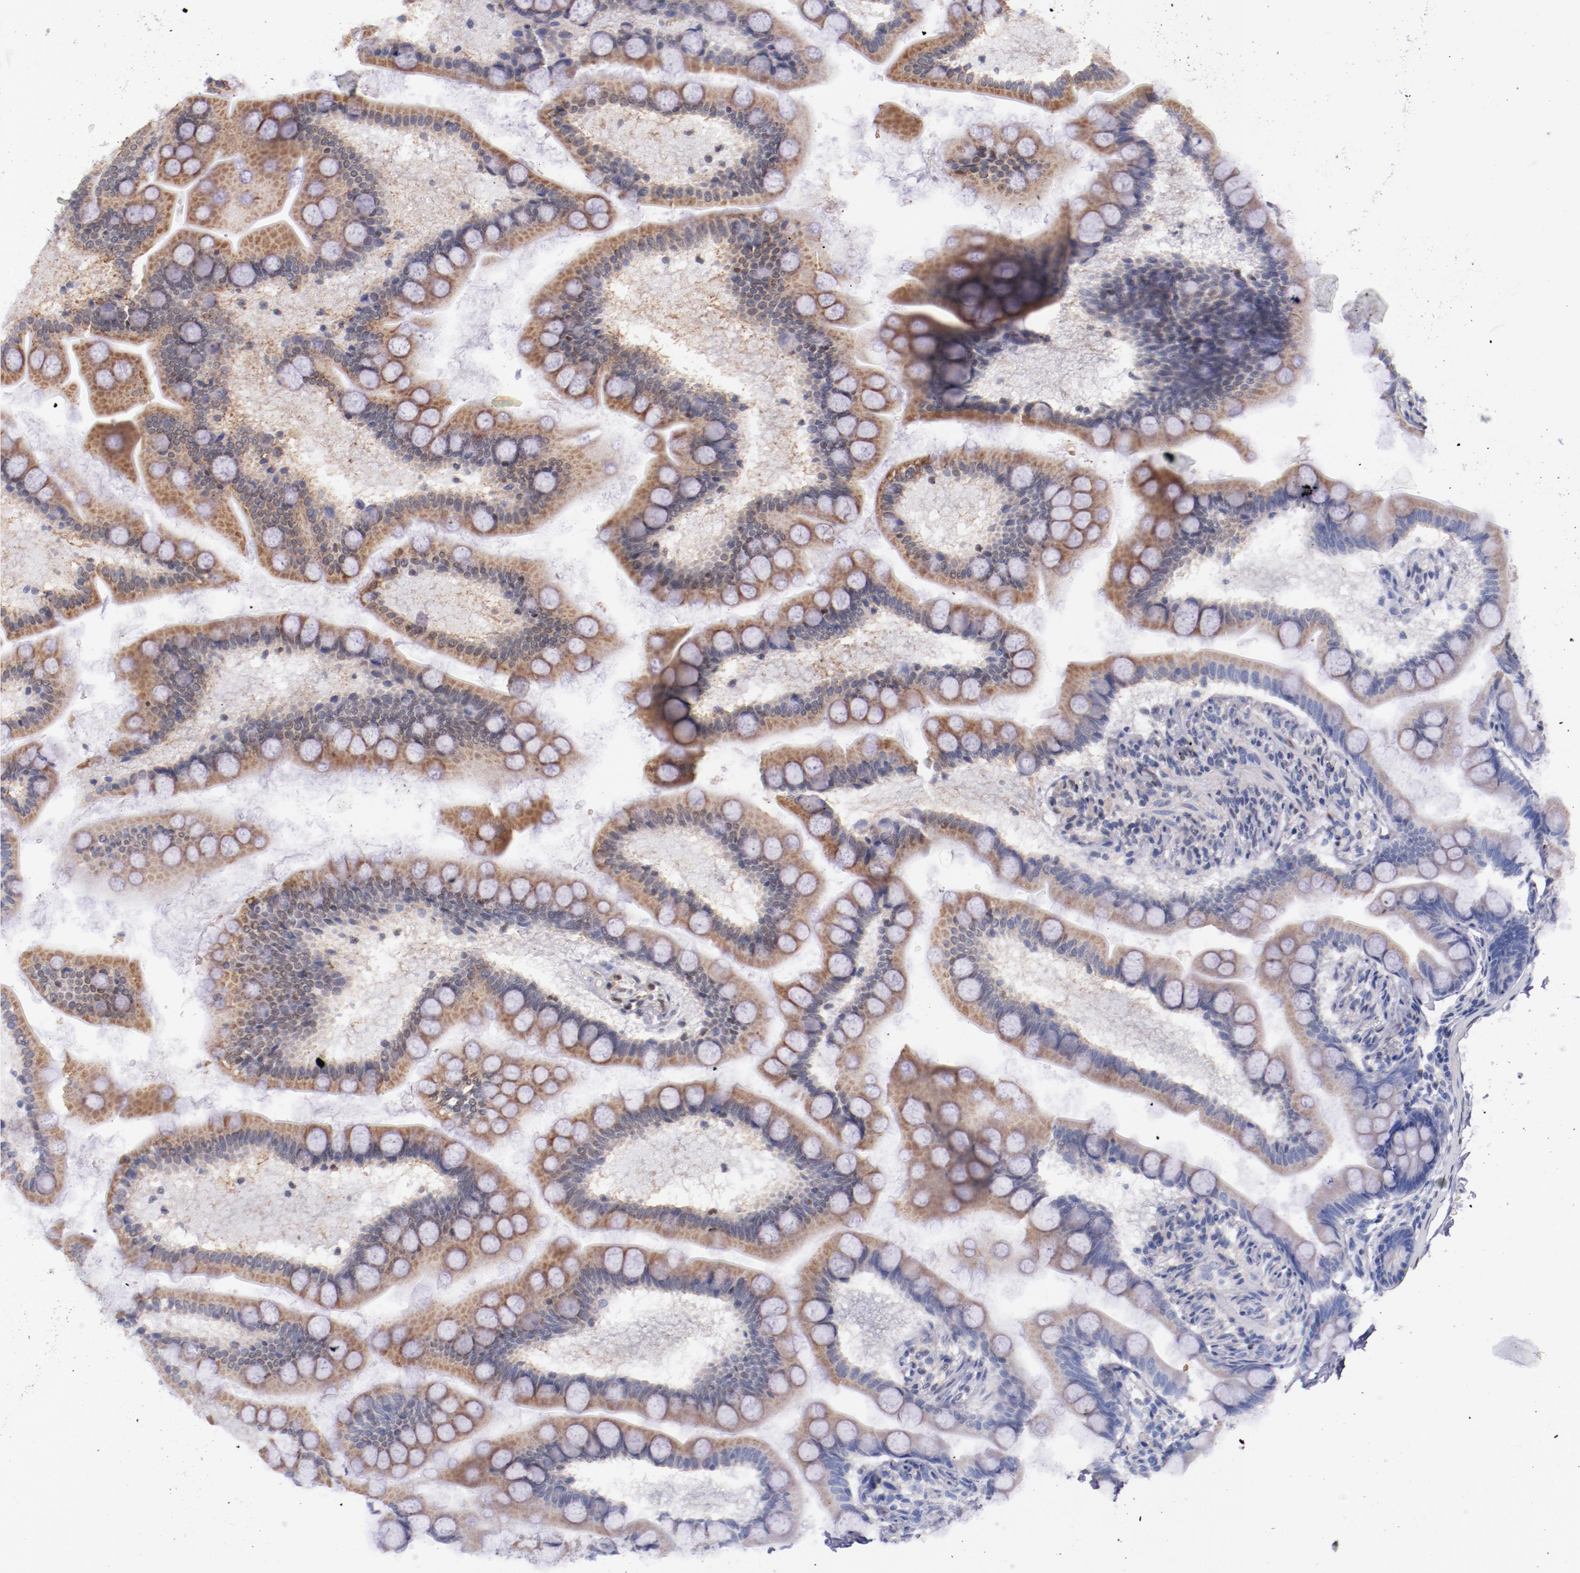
{"staining": {"intensity": "weak", "quantity": "25%-75%", "location": "cytoplasmic/membranous"}, "tissue": "small intestine", "cell_type": "Glandular cells", "image_type": "normal", "snomed": [{"axis": "morphology", "description": "Normal tissue, NOS"}, {"axis": "topography", "description": "Small intestine"}], "caption": "Immunohistochemical staining of normal small intestine shows 25%-75% levels of weak cytoplasmic/membranous protein positivity in about 25%-75% of glandular cells. Nuclei are stained in blue.", "gene": "SRF", "patient": {"sex": "male", "age": 41}}